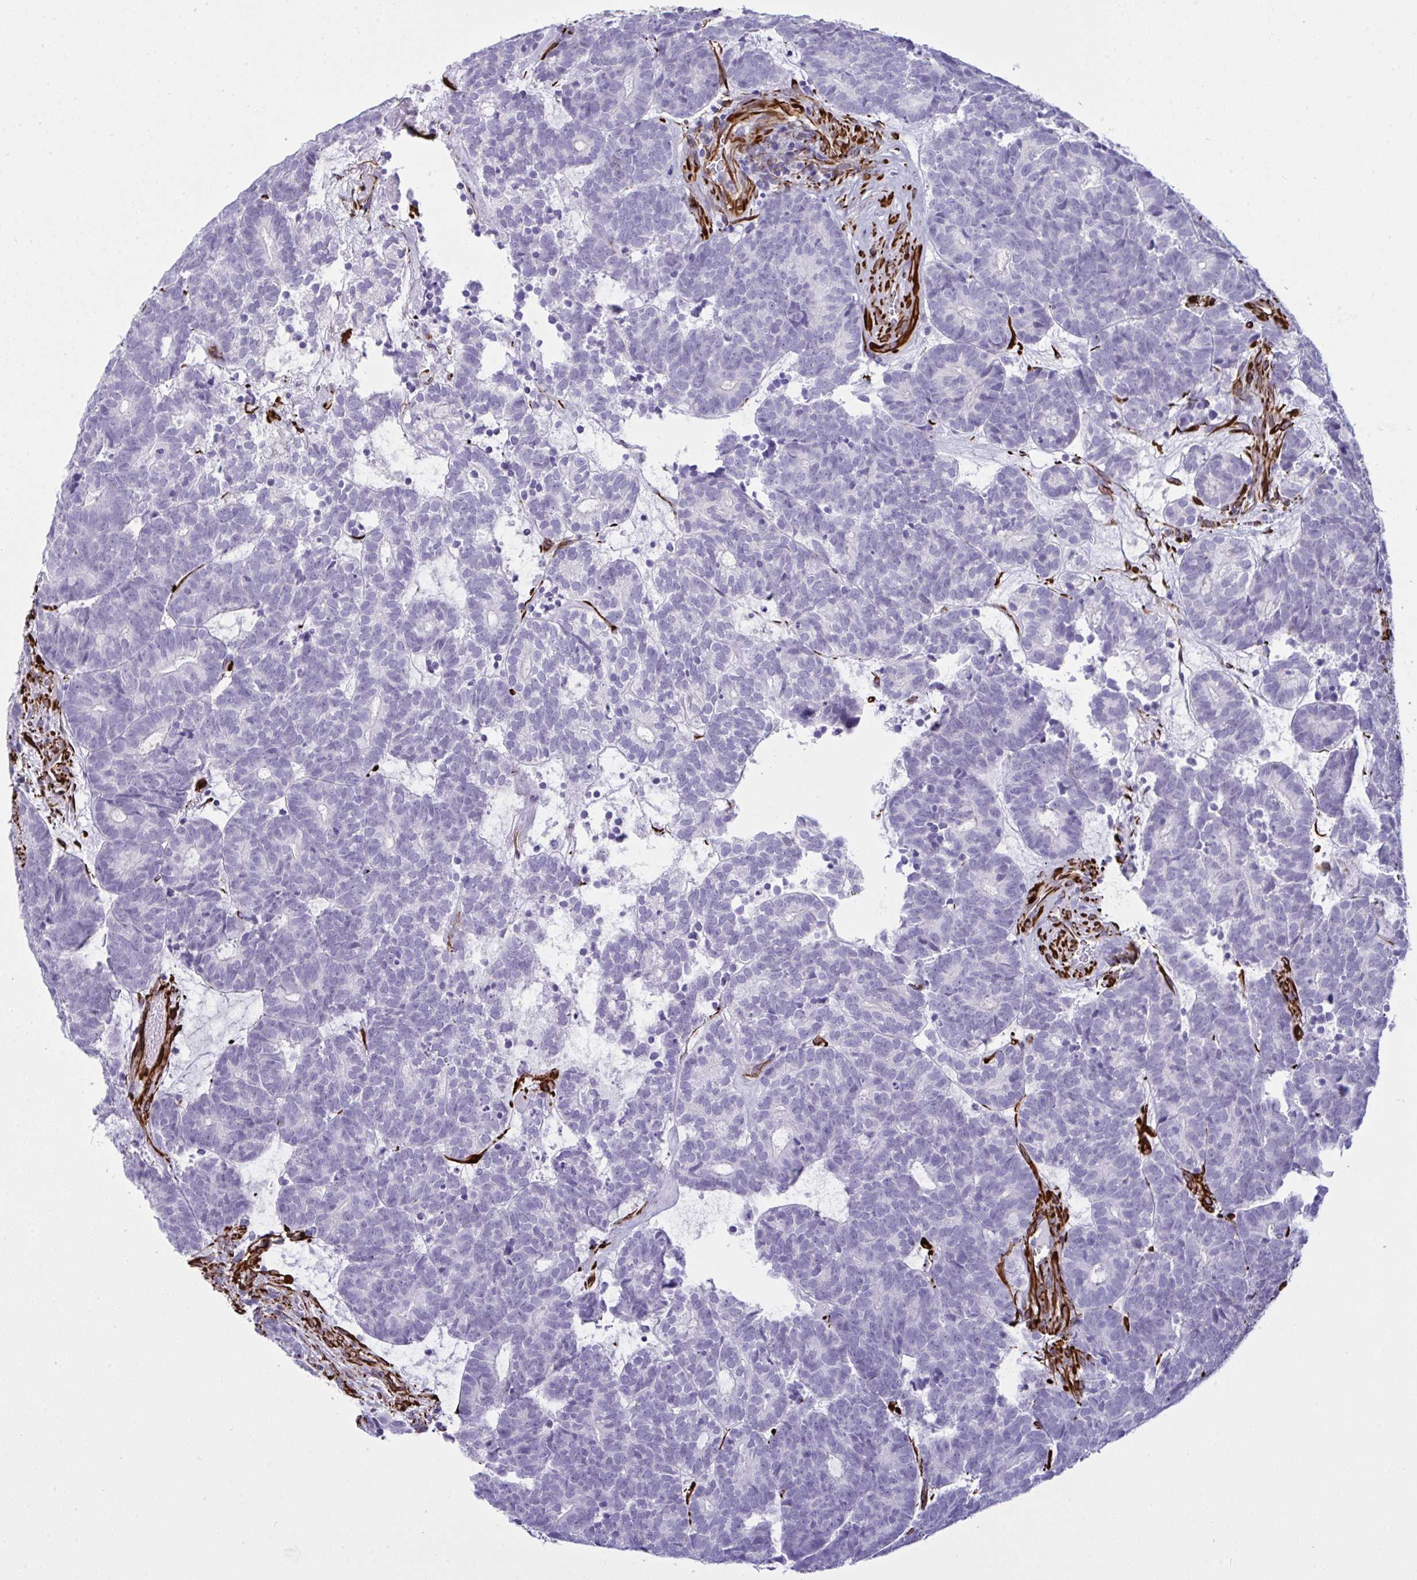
{"staining": {"intensity": "negative", "quantity": "none", "location": "none"}, "tissue": "head and neck cancer", "cell_type": "Tumor cells", "image_type": "cancer", "snomed": [{"axis": "morphology", "description": "Adenocarcinoma, NOS"}, {"axis": "topography", "description": "Head-Neck"}], "caption": "Immunohistochemistry (IHC) photomicrograph of head and neck adenocarcinoma stained for a protein (brown), which exhibits no positivity in tumor cells. (DAB (3,3'-diaminobenzidine) immunohistochemistry with hematoxylin counter stain).", "gene": "SLC35B1", "patient": {"sex": "female", "age": 81}}